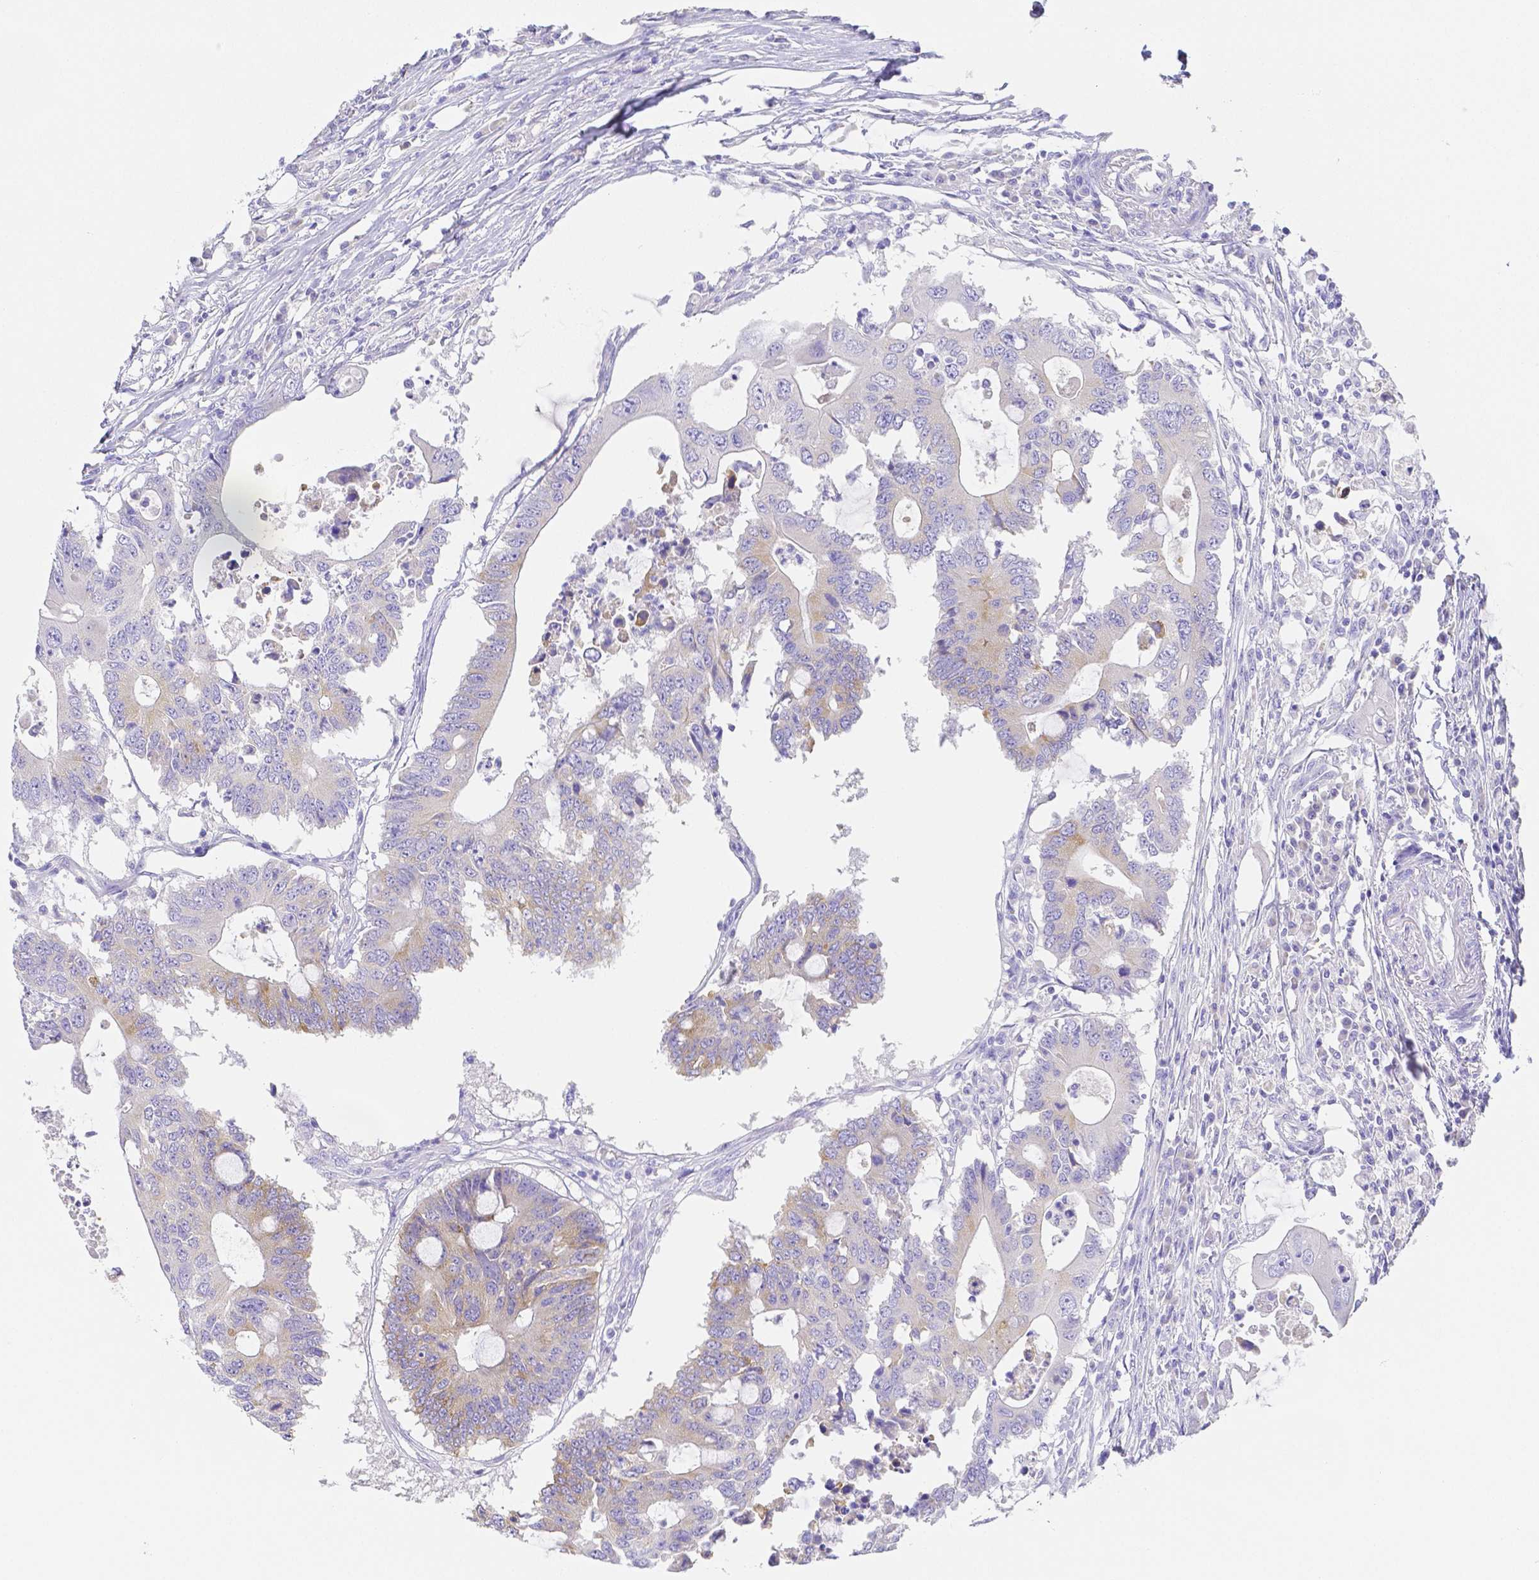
{"staining": {"intensity": "weak", "quantity": "<25%", "location": "cytoplasmic/membranous"}, "tissue": "colorectal cancer", "cell_type": "Tumor cells", "image_type": "cancer", "snomed": [{"axis": "morphology", "description": "Adenocarcinoma, NOS"}, {"axis": "topography", "description": "Colon"}], "caption": "Tumor cells are negative for protein expression in human adenocarcinoma (colorectal).", "gene": "ZG16B", "patient": {"sex": "male", "age": 71}}